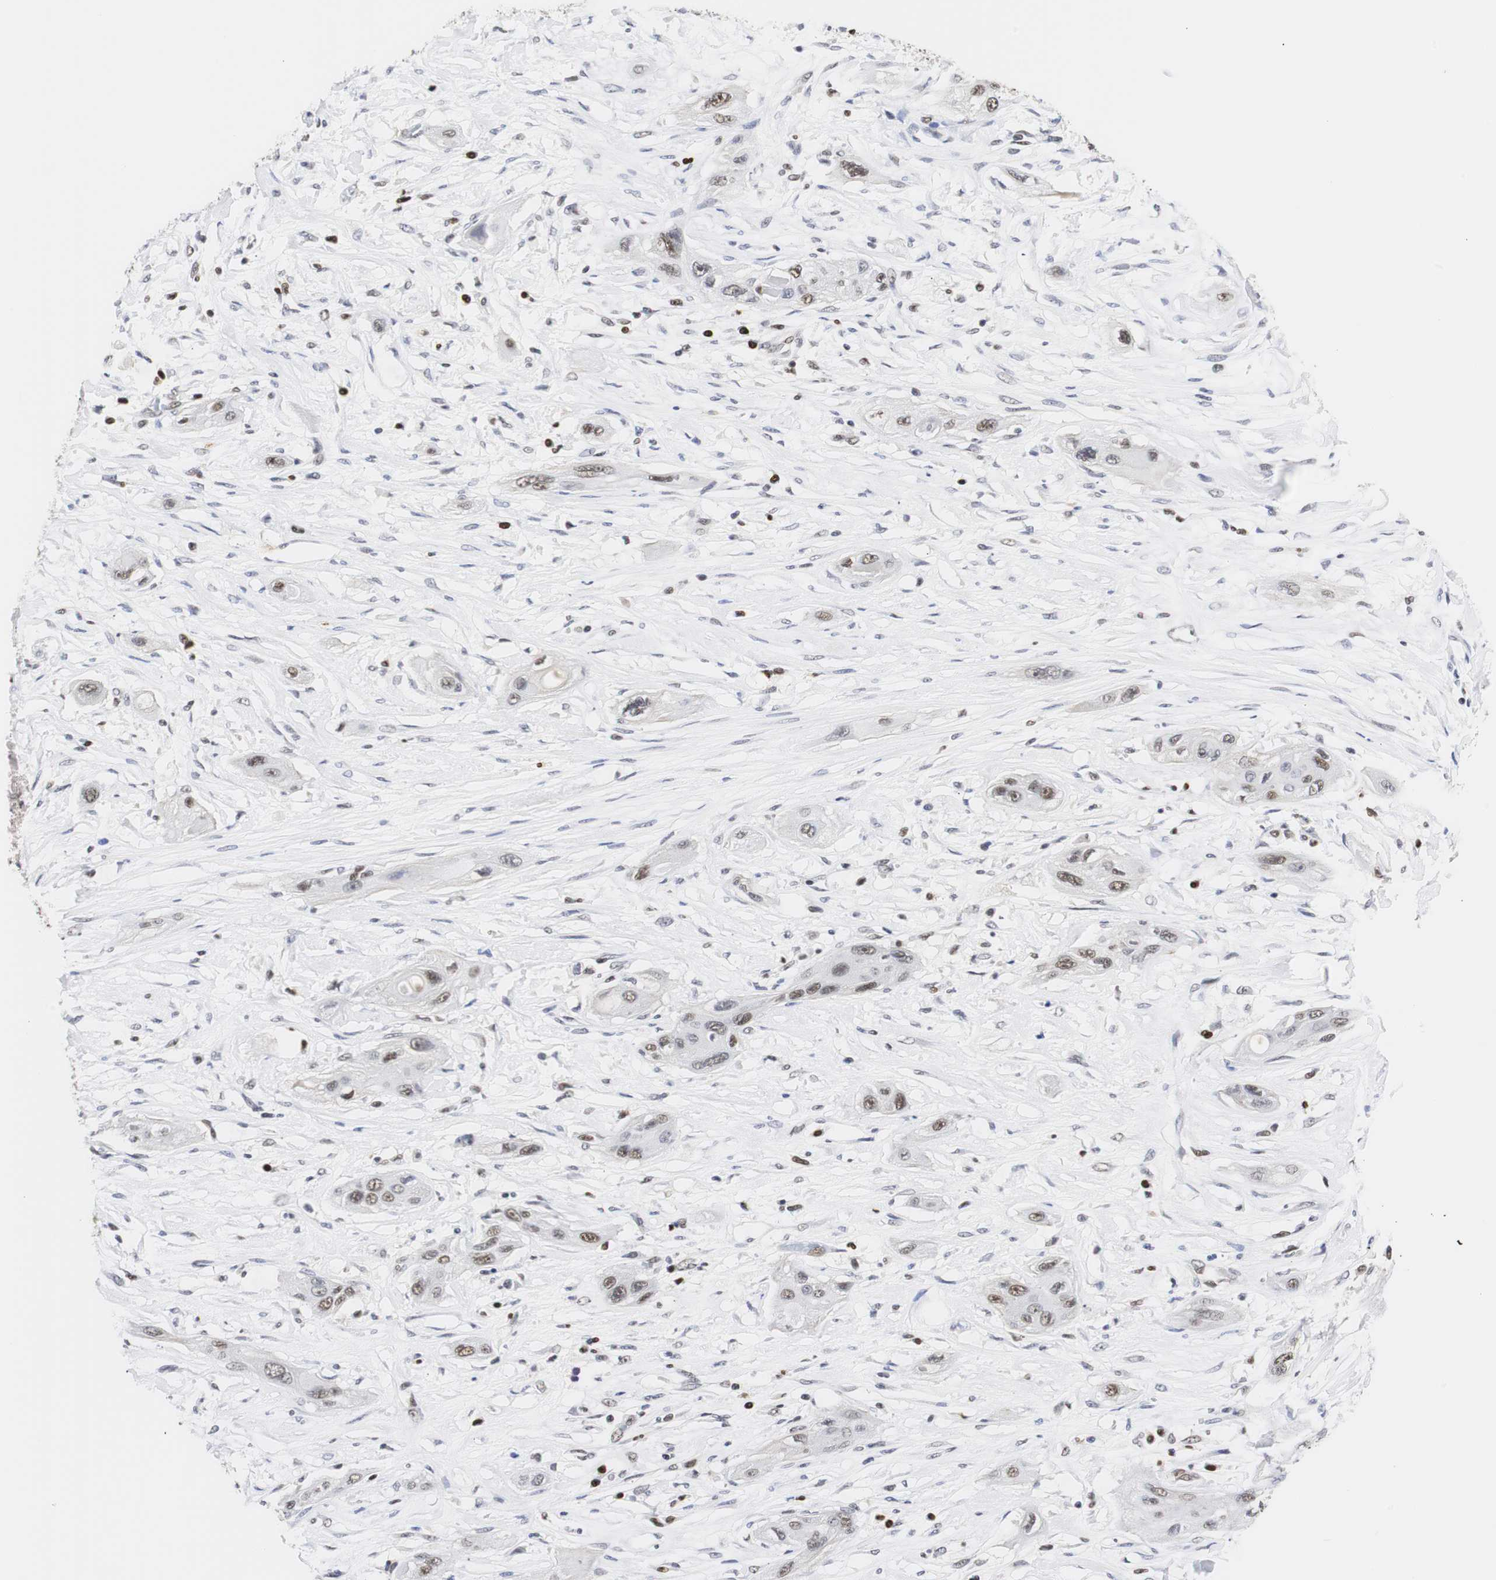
{"staining": {"intensity": "moderate", "quantity": ">75%", "location": "nuclear"}, "tissue": "lung cancer", "cell_type": "Tumor cells", "image_type": "cancer", "snomed": [{"axis": "morphology", "description": "Squamous cell carcinoma, NOS"}, {"axis": "topography", "description": "Lung"}], "caption": "Protein expression by IHC displays moderate nuclear positivity in about >75% of tumor cells in squamous cell carcinoma (lung).", "gene": "ZFC3H1", "patient": {"sex": "female", "age": 47}}